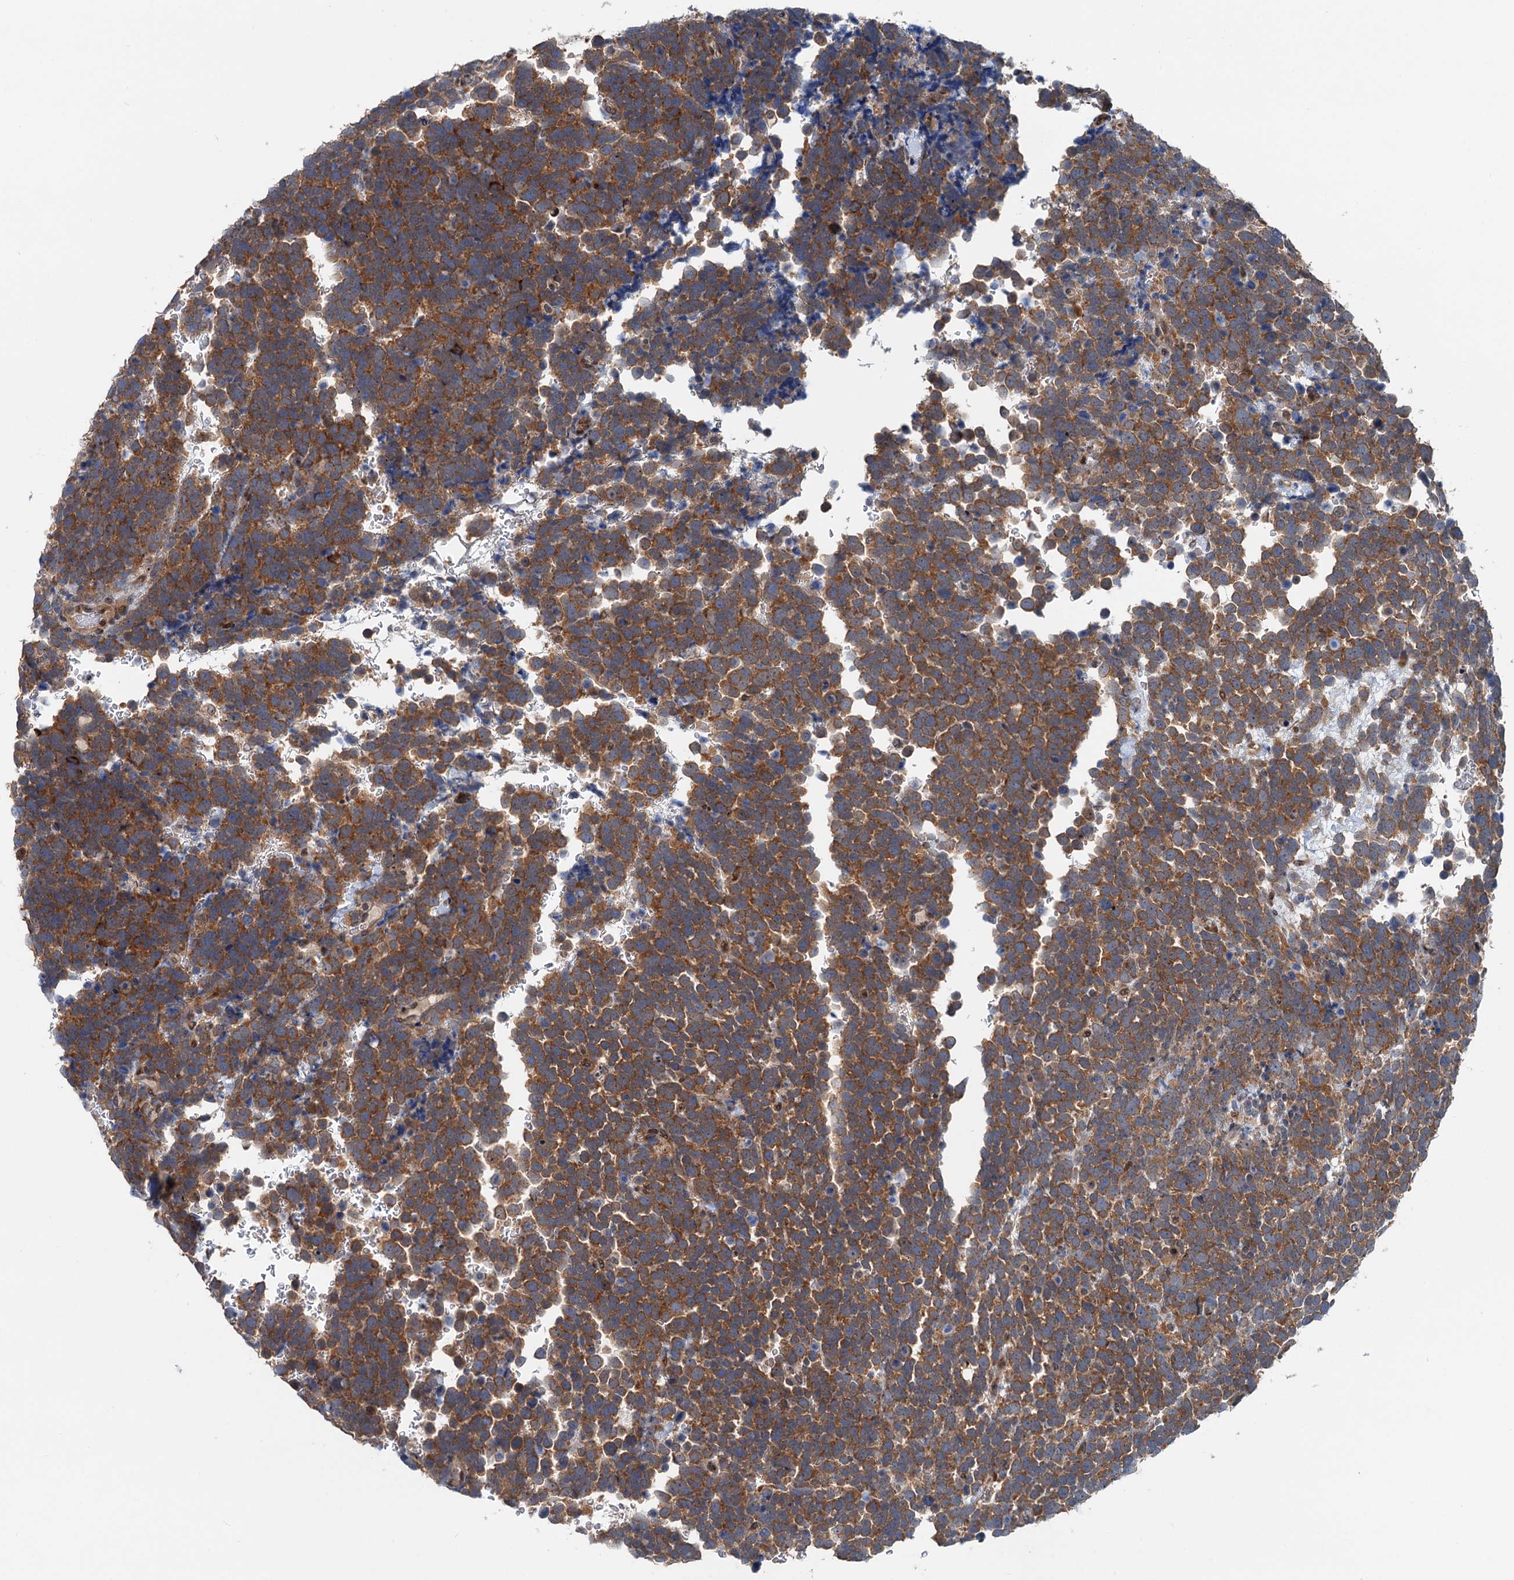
{"staining": {"intensity": "strong", "quantity": ">75%", "location": "cytoplasmic/membranous"}, "tissue": "urothelial cancer", "cell_type": "Tumor cells", "image_type": "cancer", "snomed": [{"axis": "morphology", "description": "Urothelial carcinoma, High grade"}, {"axis": "topography", "description": "Urinary bladder"}], "caption": "Immunohistochemistry image of human high-grade urothelial carcinoma stained for a protein (brown), which demonstrates high levels of strong cytoplasmic/membranous expression in approximately >75% of tumor cells.", "gene": "DYNC2I2", "patient": {"sex": "female", "age": 82}}